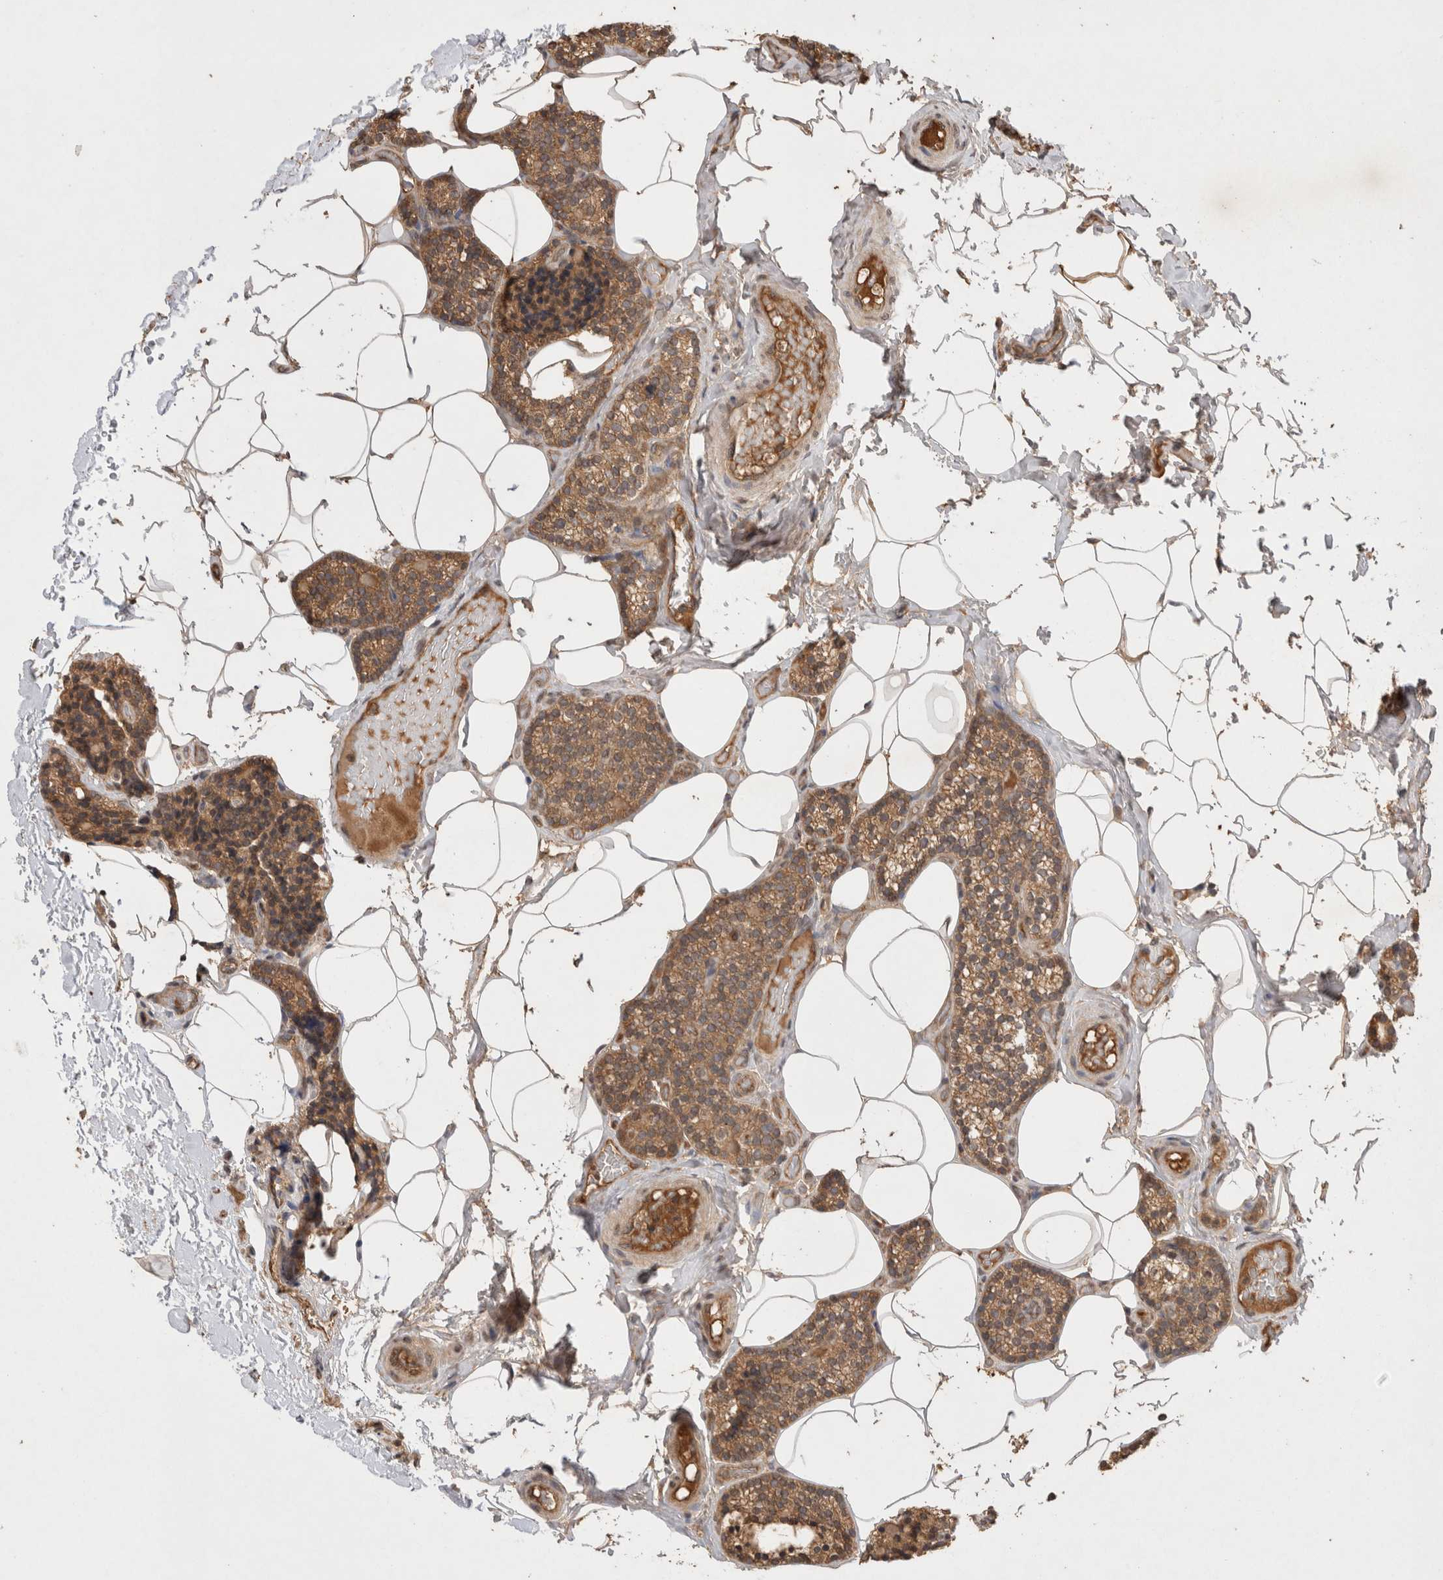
{"staining": {"intensity": "moderate", "quantity": ">75%", "location": "cytoplasmic/membranous"}, "tissue": "parathyroid gland", "cell_type": "Glandular cells", "image_type": "normal", "snomed": [{"axis": "morphology", "description": "Normal tissue, NOS"}, {"axis": "topography", "description": "Parathyroid gland"}], "caption": "Immunohistochemistry (IHC) staining of benign parathyroid gland, which reveals medium levels of moderate cytoplasmic/membranous staining in approximately >75% of glandular cells indicating moderate cytoplasmic/membranous protein expression. The staining was performed using DAB (3,3'-diaminobenzidine) (brown) for protein detection and nuclei were counterstained in hematoxylin (blue).", "gene": "PRMT3", "patient": {"sex": "male", "age": 52}}